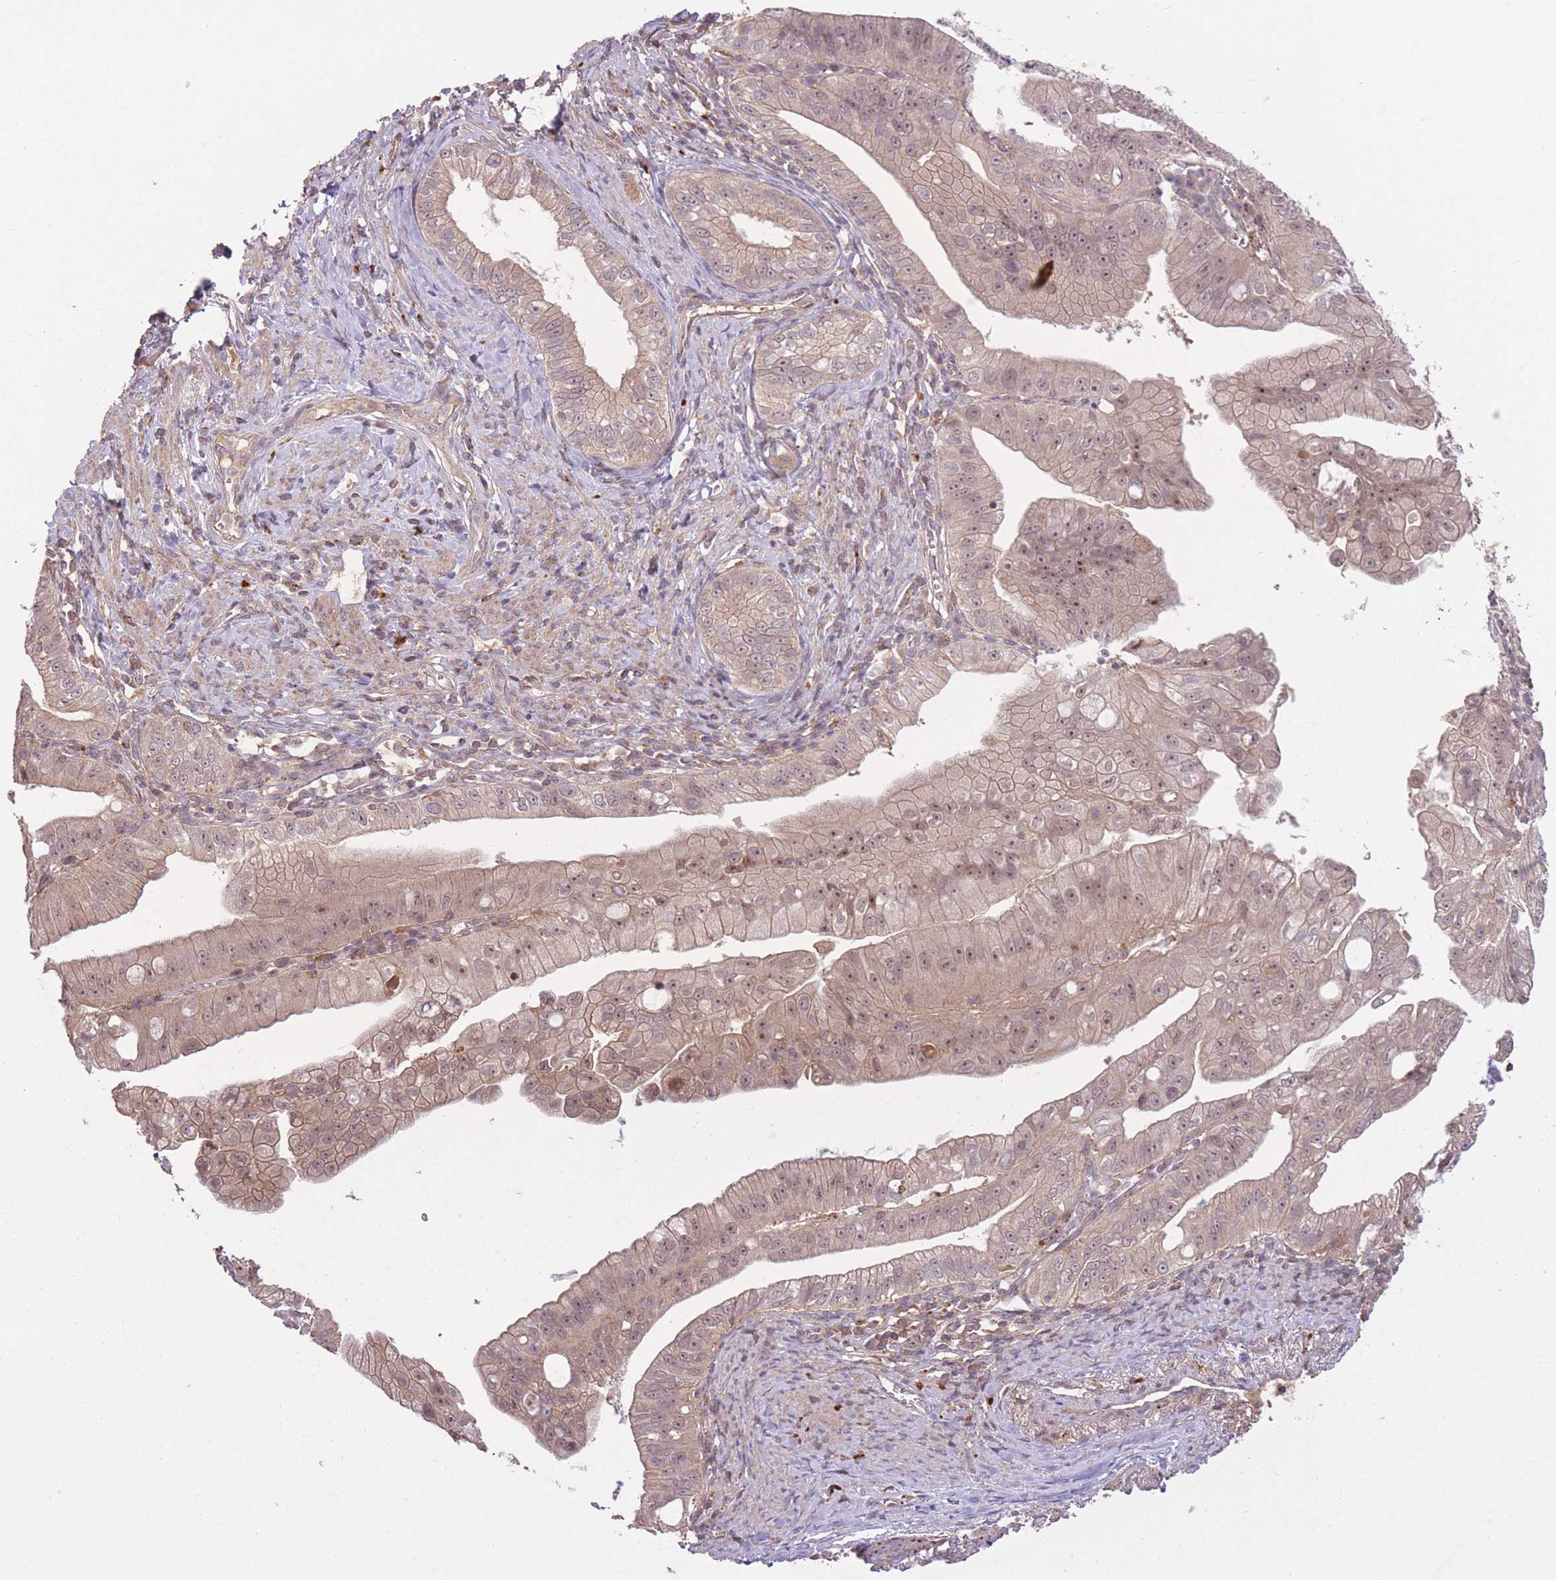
{"staining": {"intensity": "weak", "quantity": "25%-75%", "location": "cytoplasmic/membranous,nuclear"}, "tissue": "pancreatic cancer", "cell_type": "Tumor cells", "image_type": "cancer", "snomed": [{"axis": "morphology", "description": "Adenocarcinoma, NOS"}, {"axis": "topography", "description": "Pancreas"}], "caption": "This is a histology image of immunohistochemistry staining of pancreatic adenocarcinoma, which shows weak expression in the cytoplasmic/membranous and nuclear of tumor cells.", "gene": "POLR3F", "patient": {"sex": "male", "age": 70}}